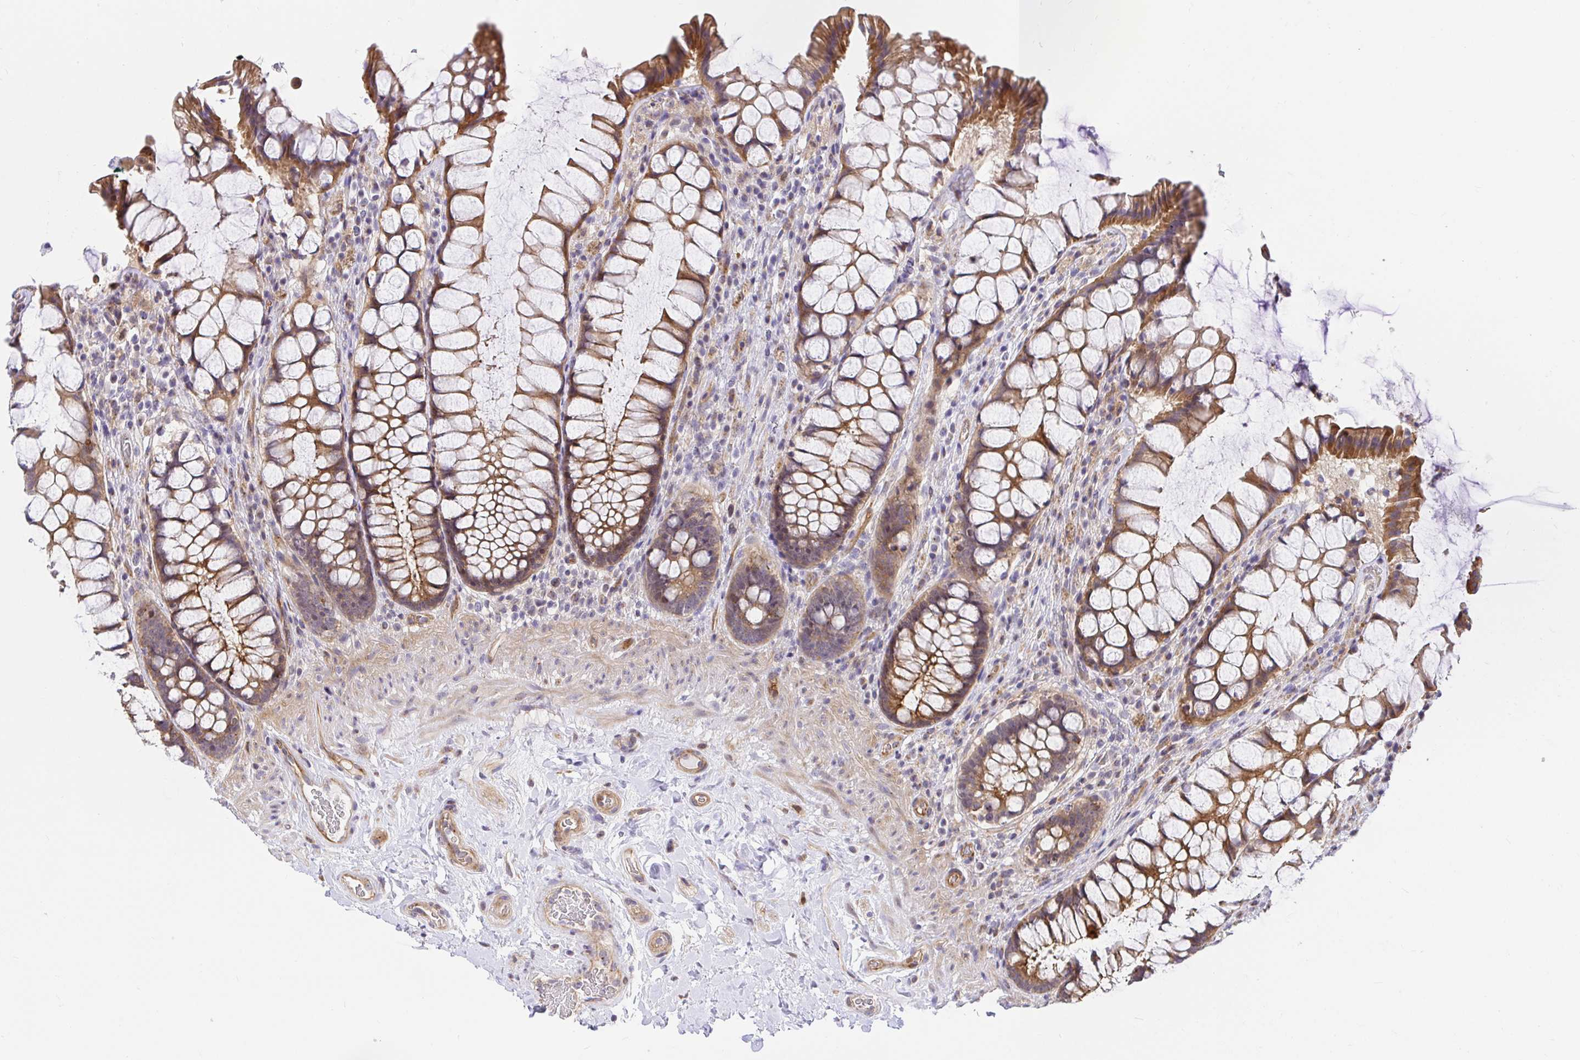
{"staining": {"intensity": "moderate", "quantity": ">75%", "location": "cytoplasmic/membranous"}, "tissue": "rectum", "cell_type": "Glandular cells", "image_type": "normal", "snomed": [{"axis": "morphology", "description": "Normal tissue, NOS"}, {"axis": "topography", "description": "Rectum"}], "caption": "Protein staining of unremarkable rectum shows moderate cytoplasmic/membranous expression in approximately >75% of glandular cells. (Stains: DAB (3,3'-diaminobenzidine) in brown, nuclei in blue, Microscopy: brightfield microscopy at high magnification).", "gene": "TRIM55", "patient": {"sex": "female", "age": 58}}